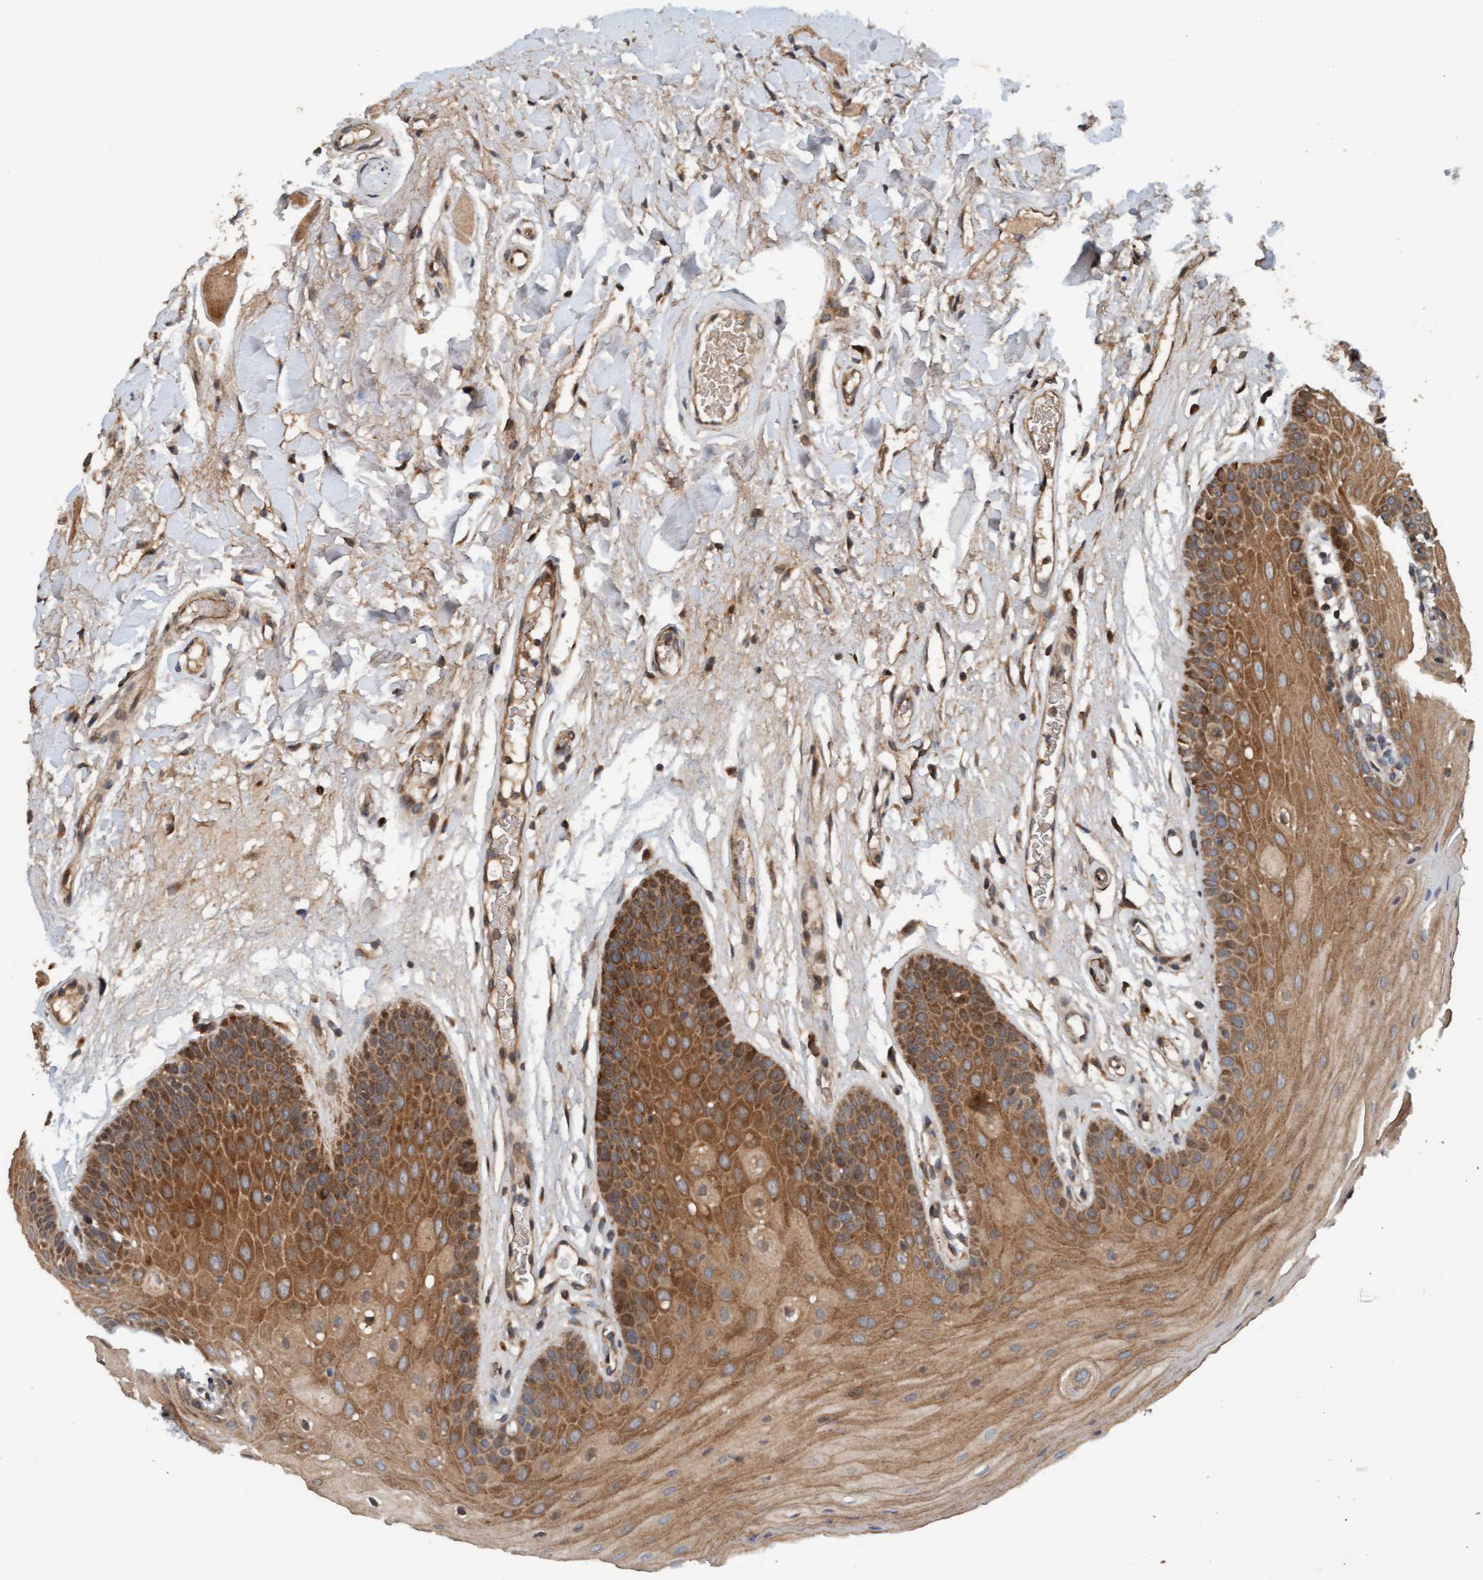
{"staining": {"intensity": "moderate", "quantity": ">75%", "location": "cytoplasmic/membranous"}, "tissue": "oral mucosa", "cell_type": "Squamous epithelial cells", "image_type": "normal", "snomed": [{"axis": "morphology", "description": "Normal tissue, NOS"}, {"axis": "morphology", "description": "Squamous cell carcinoma, NOS"}, {"axis": "topography", "description": "Oral tissue"}, {"axis": "topography", "description": "Head-Neck"}], "caption": "This photomicrograph reveals normal oral mucosa stained with immunohistochemistry to label a protein in brown. The cytoplasmic/membranous of squamous epithelial cells show moderate positivity for the protein. Nuclei are counter-stained blue.", "gene": "MLXIP", "patient": {"sex": "male", "age": 71}}